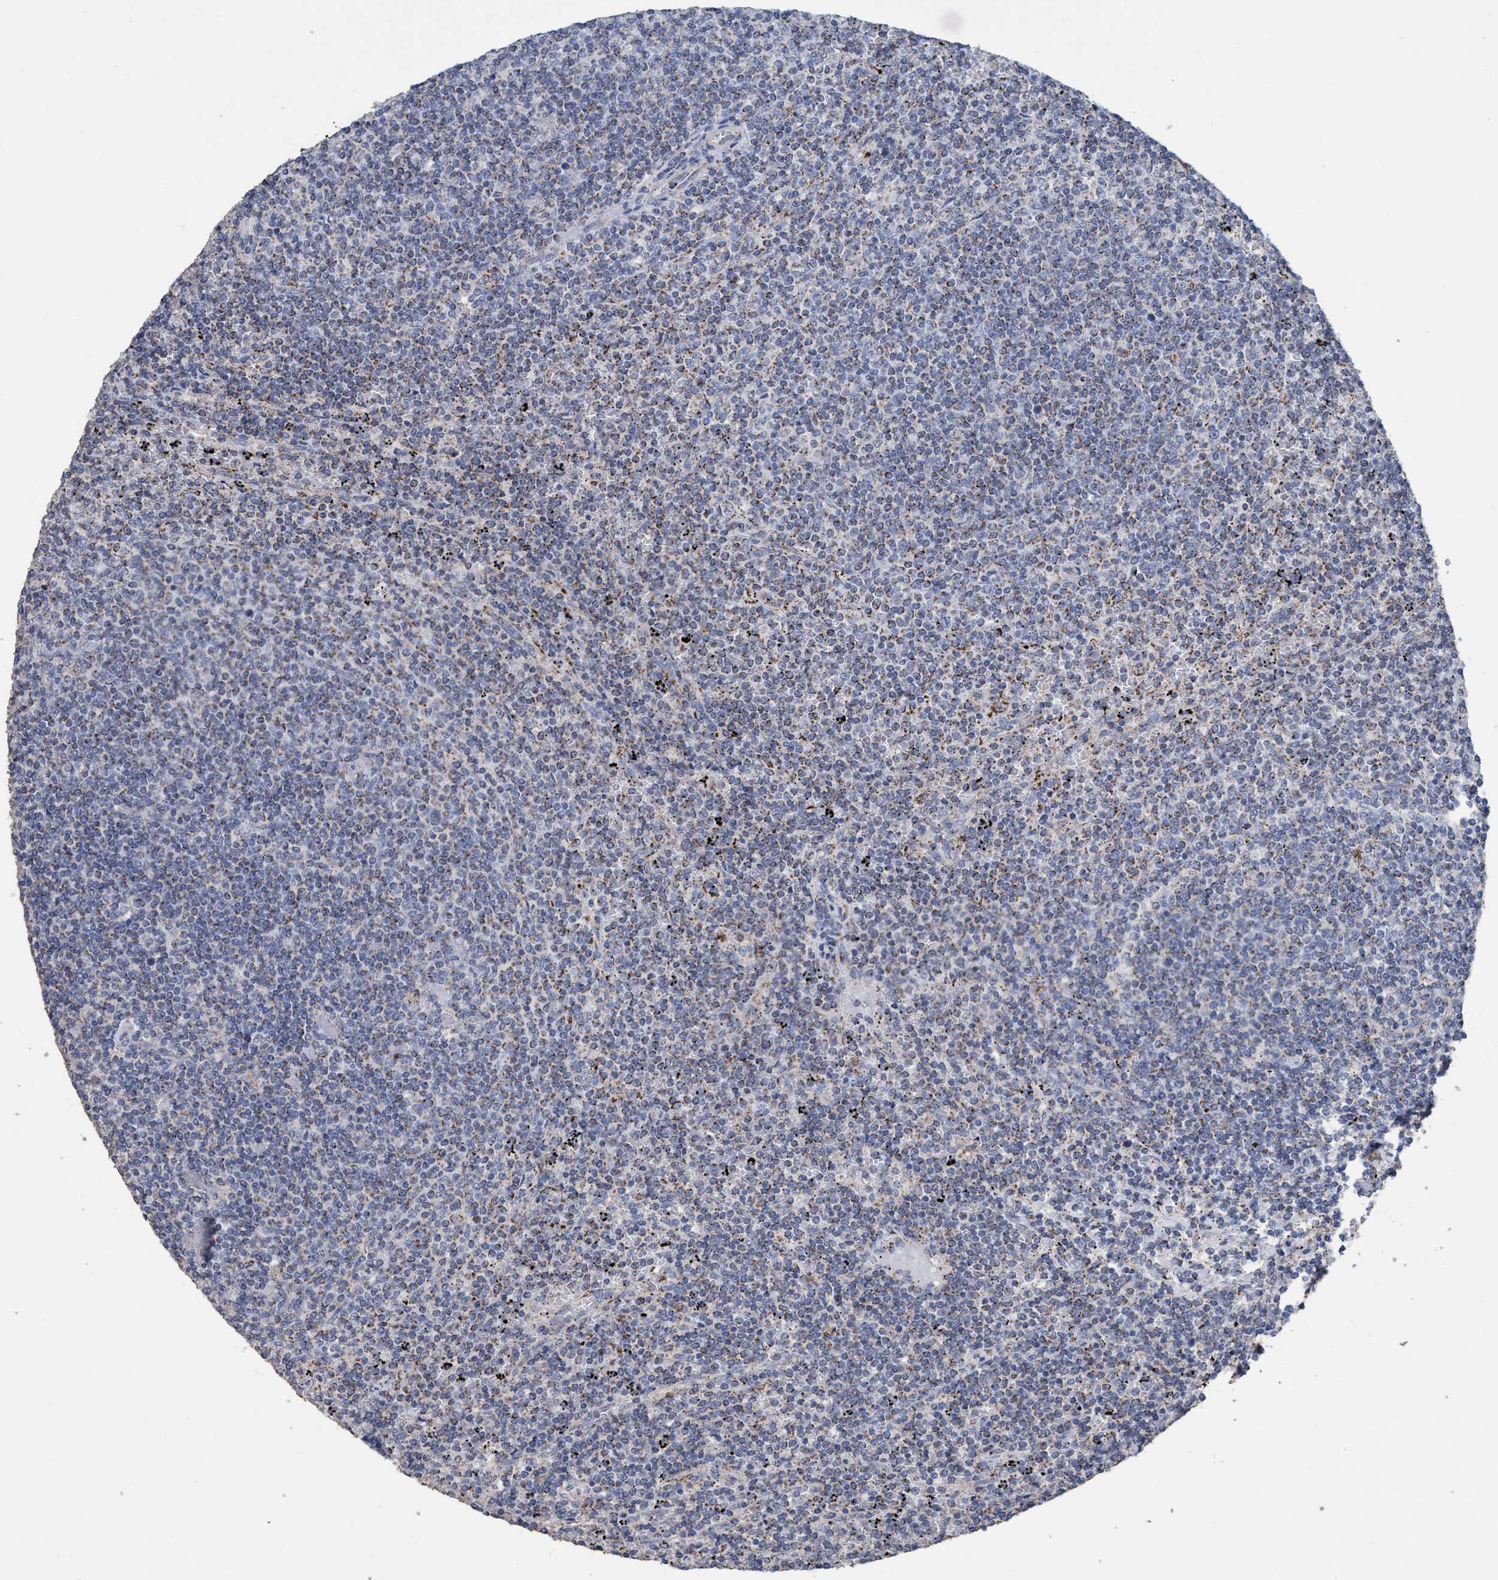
{"staining": {"intensity": "moderate", "quantity": ">75%", "location": "cytoplasmic/membranous"}, "tissue": "lymphoma", "cell_type": "Tumor cells", "image_type": "cancer", "snomed": [{"axis": "morphology", "description": "Malignant lymphoma, non-Hodgkin's type, Low grade"}, {"axis": "topography", "description": "Spleen"}], "caption": "A brown stain labels moderate cytoplasmic/membranous staining of a protein in human lymphoma tumor cells.", "gene": "RSAD1", "patient": {"sex": "female", "age": 50}}